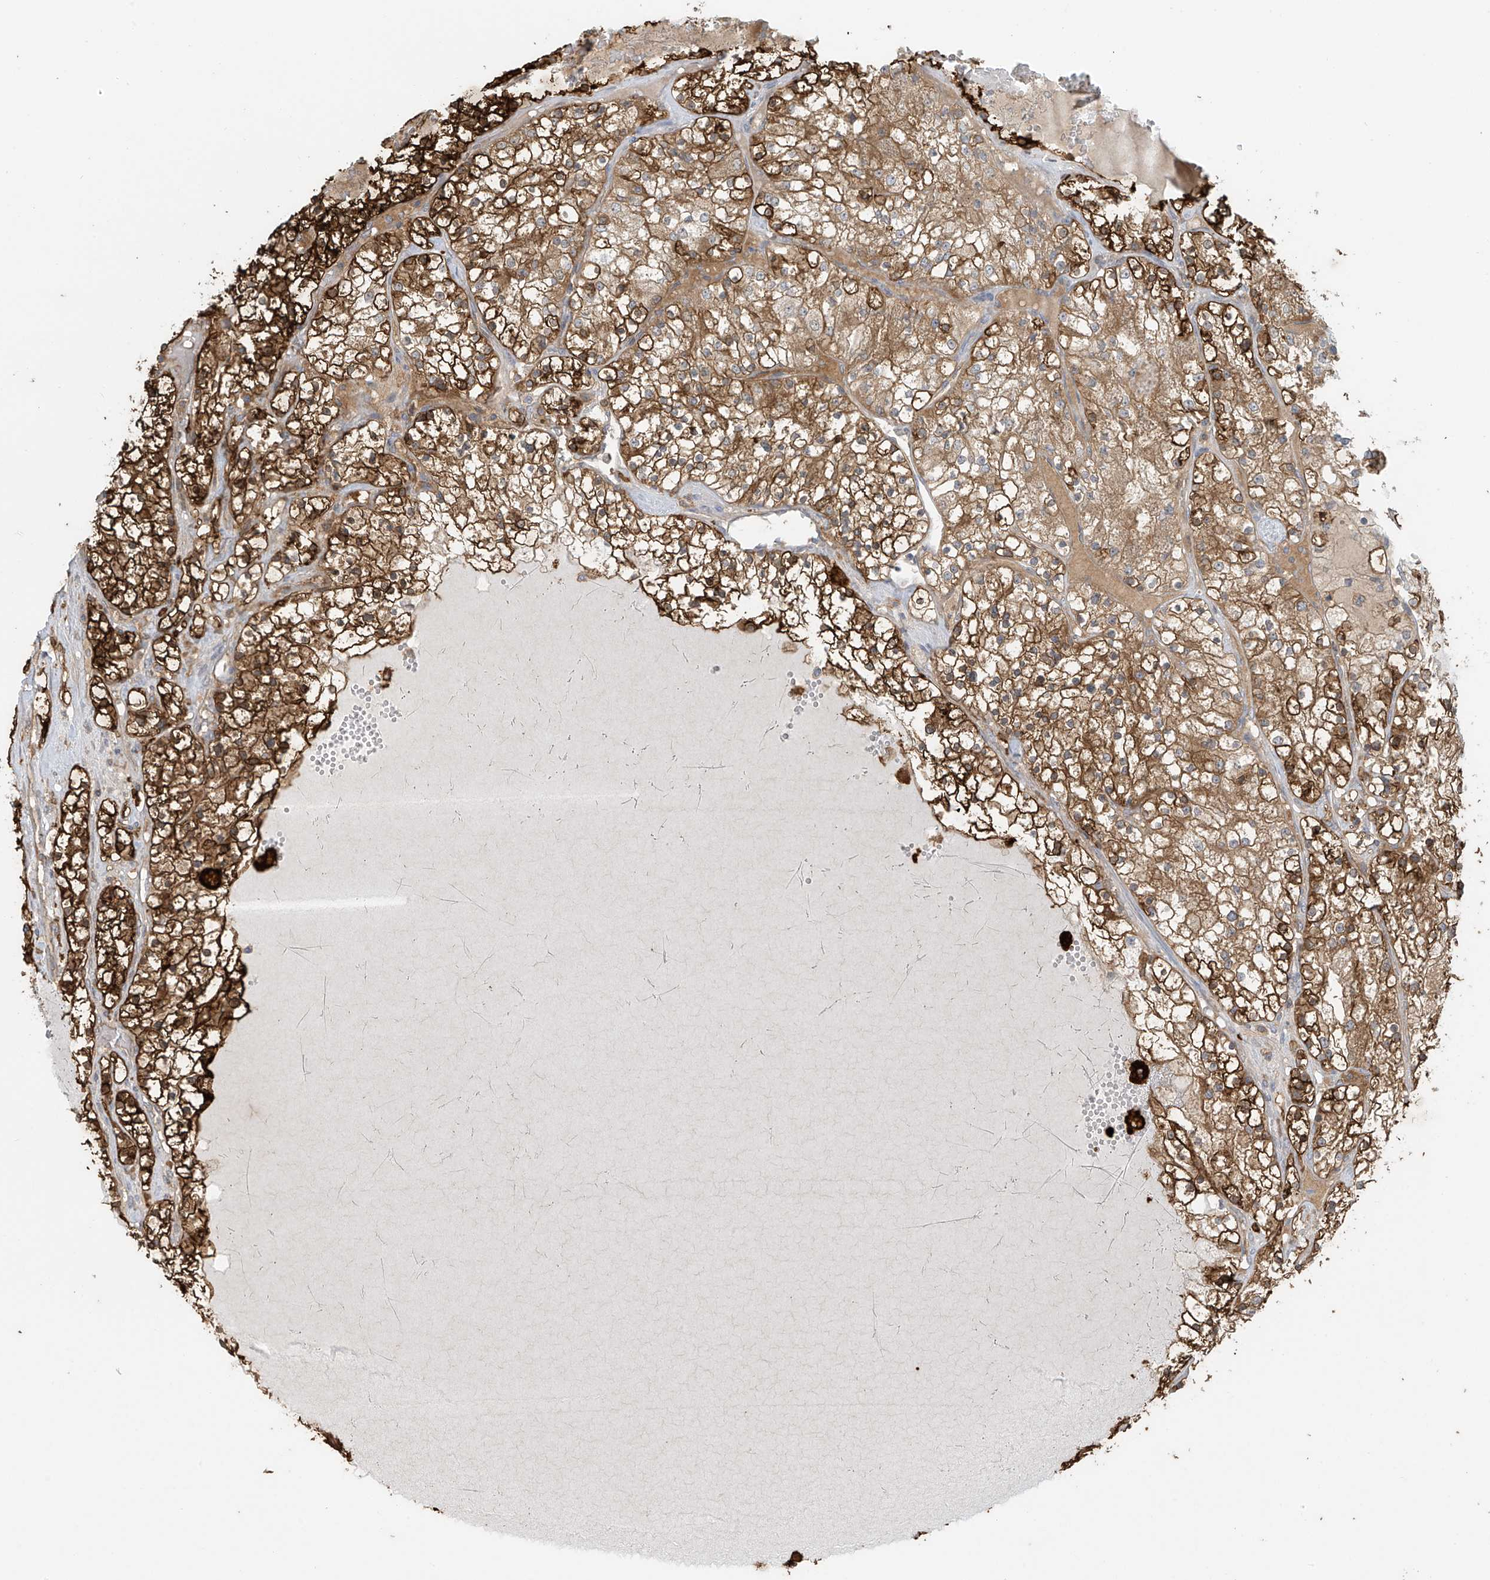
{"staining": {"intensity": "strong", "quantity": ">75%", "location": "cytoplasmic/membranous"}, "tissue": "renal cancer", "cell_type": "Tumor cells", "image_type": "cancer", "snomed": [{"axis": "morphology", "description": "Normal tissue, NOS"}, {"axis": "morphology", "description": "Adenocarcinoma, NOS"}, {"axis": "topography", "description": "Kidney"}], "caption": "Immunohistochemical staining of human adenocarcinoma (renal) displays strong cytoplasmic/membranous protein expression in approximately >75% of tumor cells.", "gene": "TAGAP", "patient": {"sex": "male", "age": 68}}